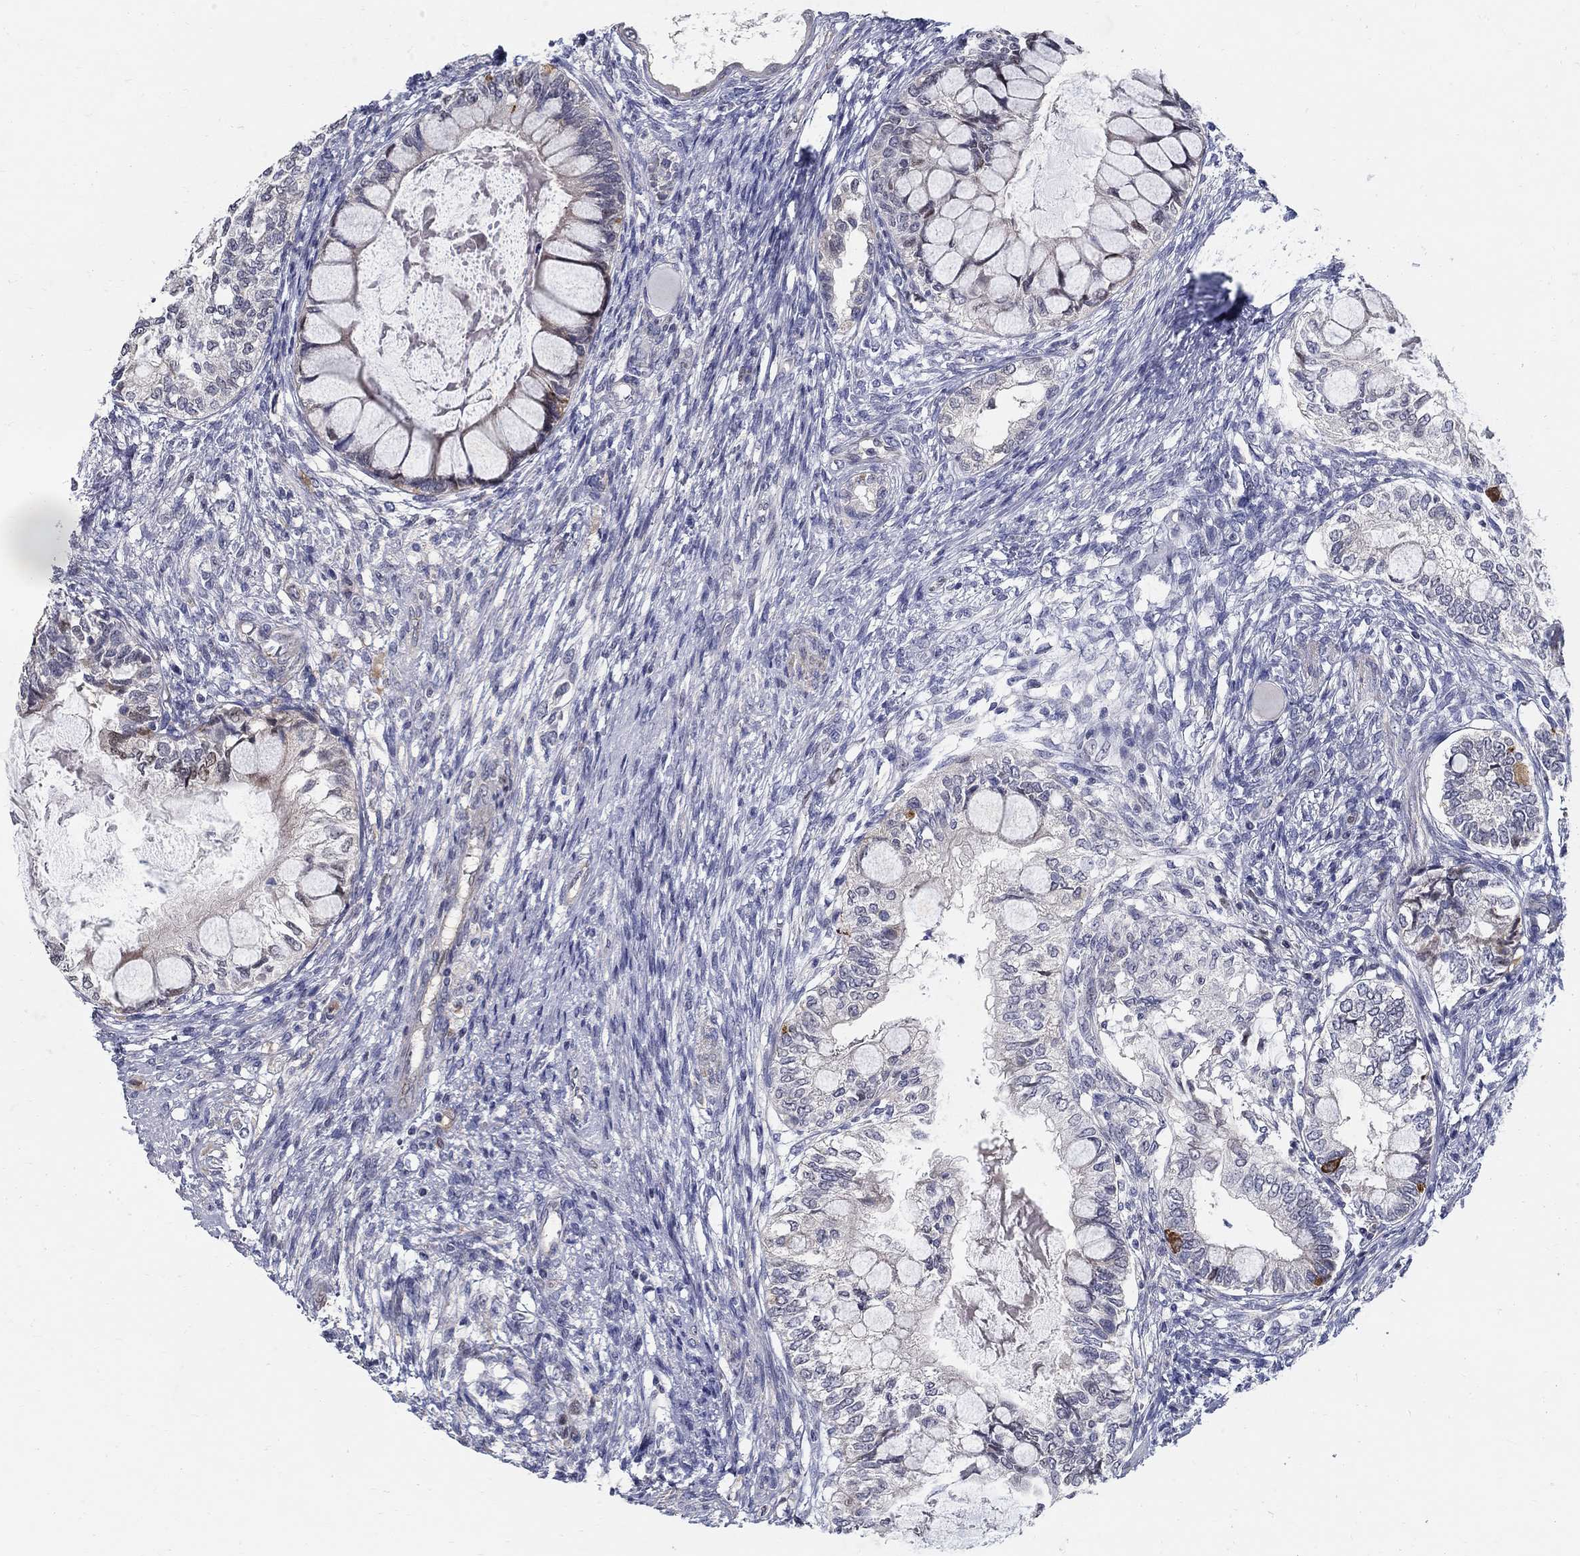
{"staining": {"intensity": "strong", "quantity": "<25%", "location": "cytoplasmic/membranous"}, "tissue": "testis cancer", "cell_type": "Tumor cells", "image_type": "cancer", "snomed": [{"axis": "morphology", "description": "Seminoma, NOS"}, {"axis": "morphology", "description": "Carcinoma, Embryonal, NOS"}, {"axis": "topography", "description": "Testis"}], "caption": "A high-resolution image shows immunohistochemistry staining of testis cancer (embryonal carcinoma), which displays strong cytoplasmic/membranous expression in approximately <25% of tumor cells.", "gene": "C16orf46", "patient": {"sex": "male", "age": 41}}